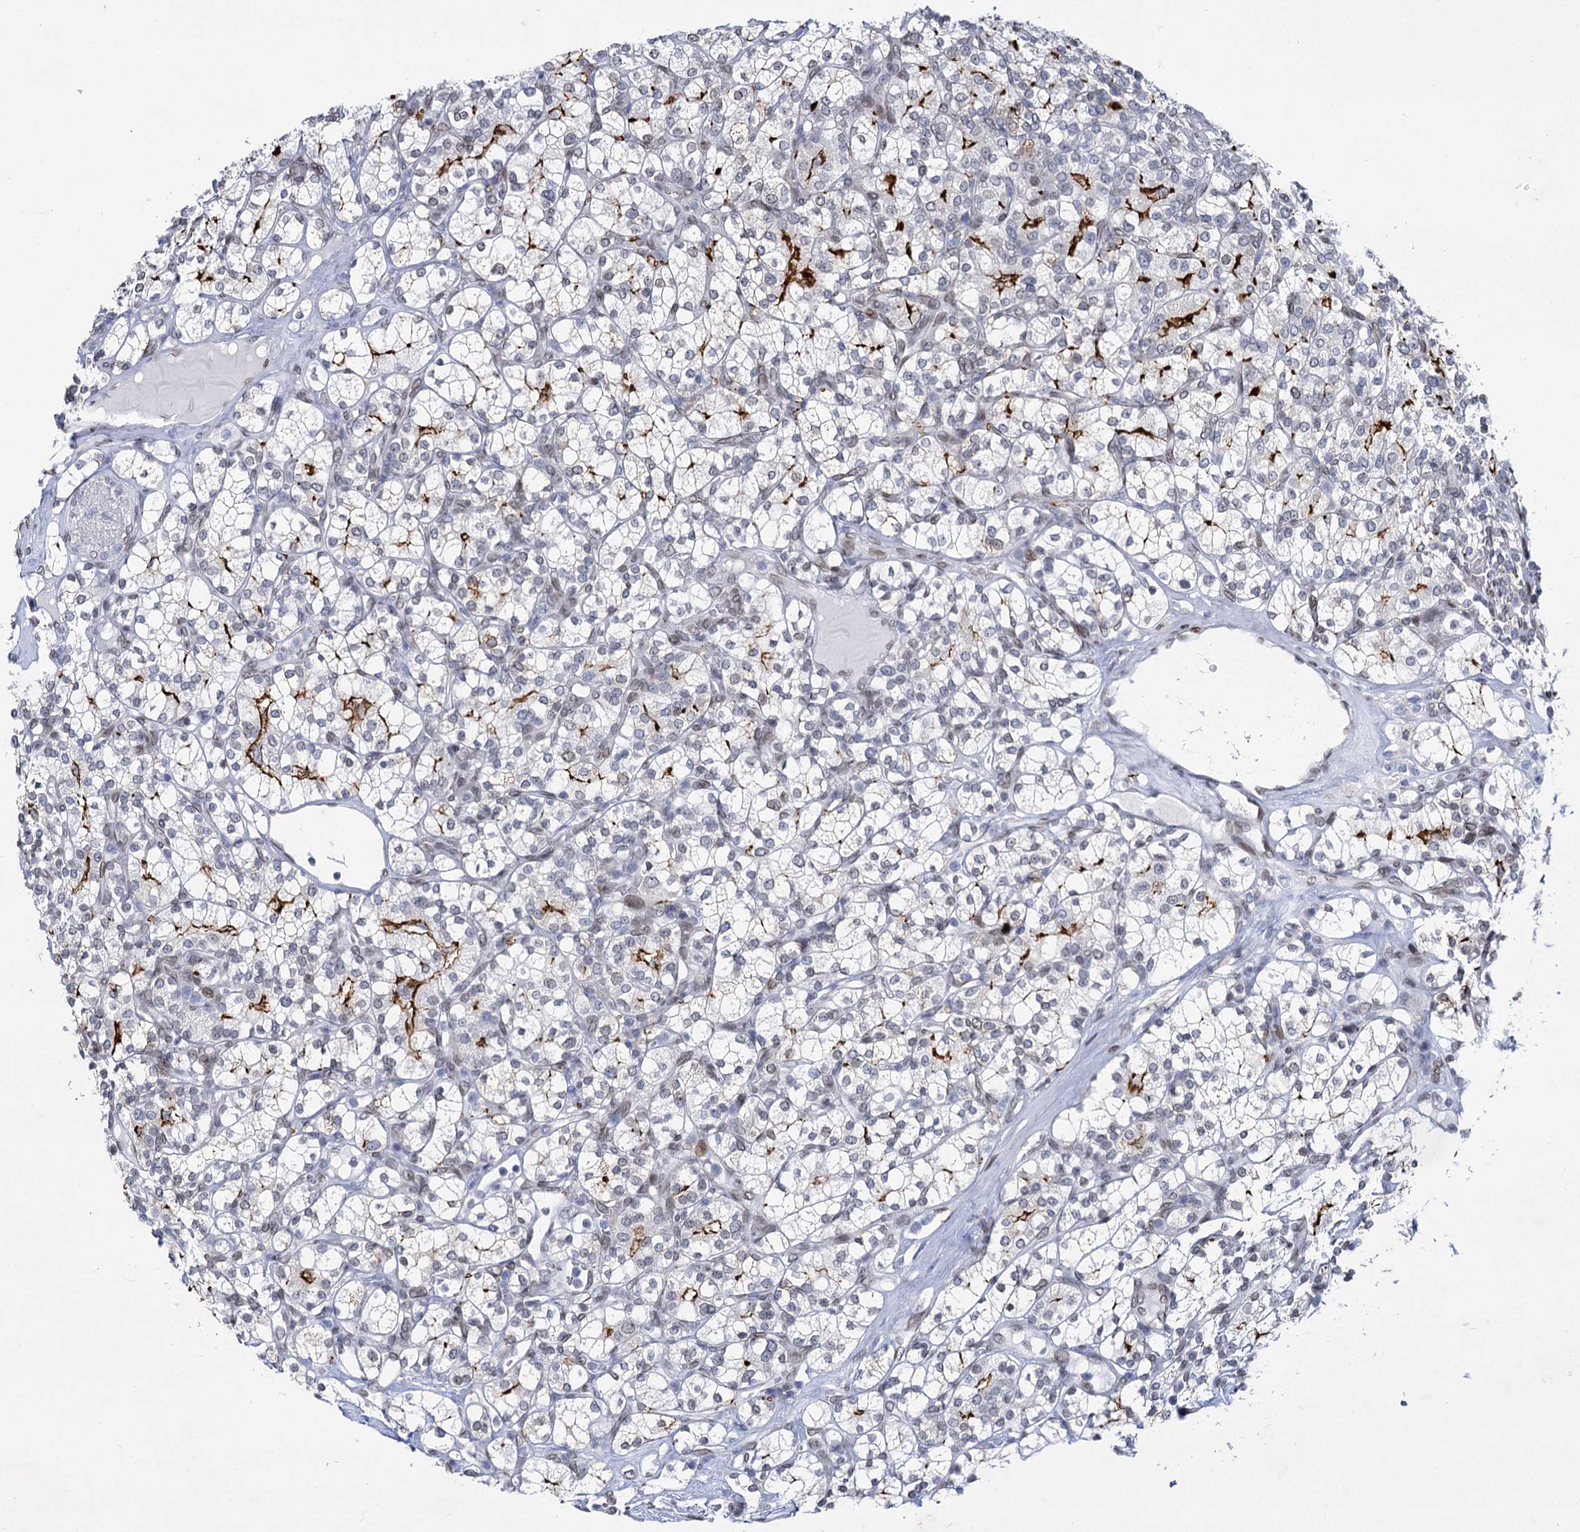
{"staining": {"intensity": "strong", "quantity": "<25%", "location": "cytoplasmic/membranous"}, "tissue": "renal cancer", "cell_type": "Tumor cells", "image_type": "cancer", "snomed": [{"axis": "morphology", "description": "Adenocarcinoma, NOS"}, {"axis": "topography", "description": "Kidney"}], "caption": "Brown immunohistochemical staining in adenocarcinoma (renal) reveals strong cytoplasmic/membranous expression in approximately <25% of tumor cells. (Stains: DAB (3,3'-diaminobenzidine) in brown, nuclei in blue, Microscopy: brightfield microscopy at high magnification).", "gene": "PRSS35", "patient": {"sex": "male", "age": 77}}